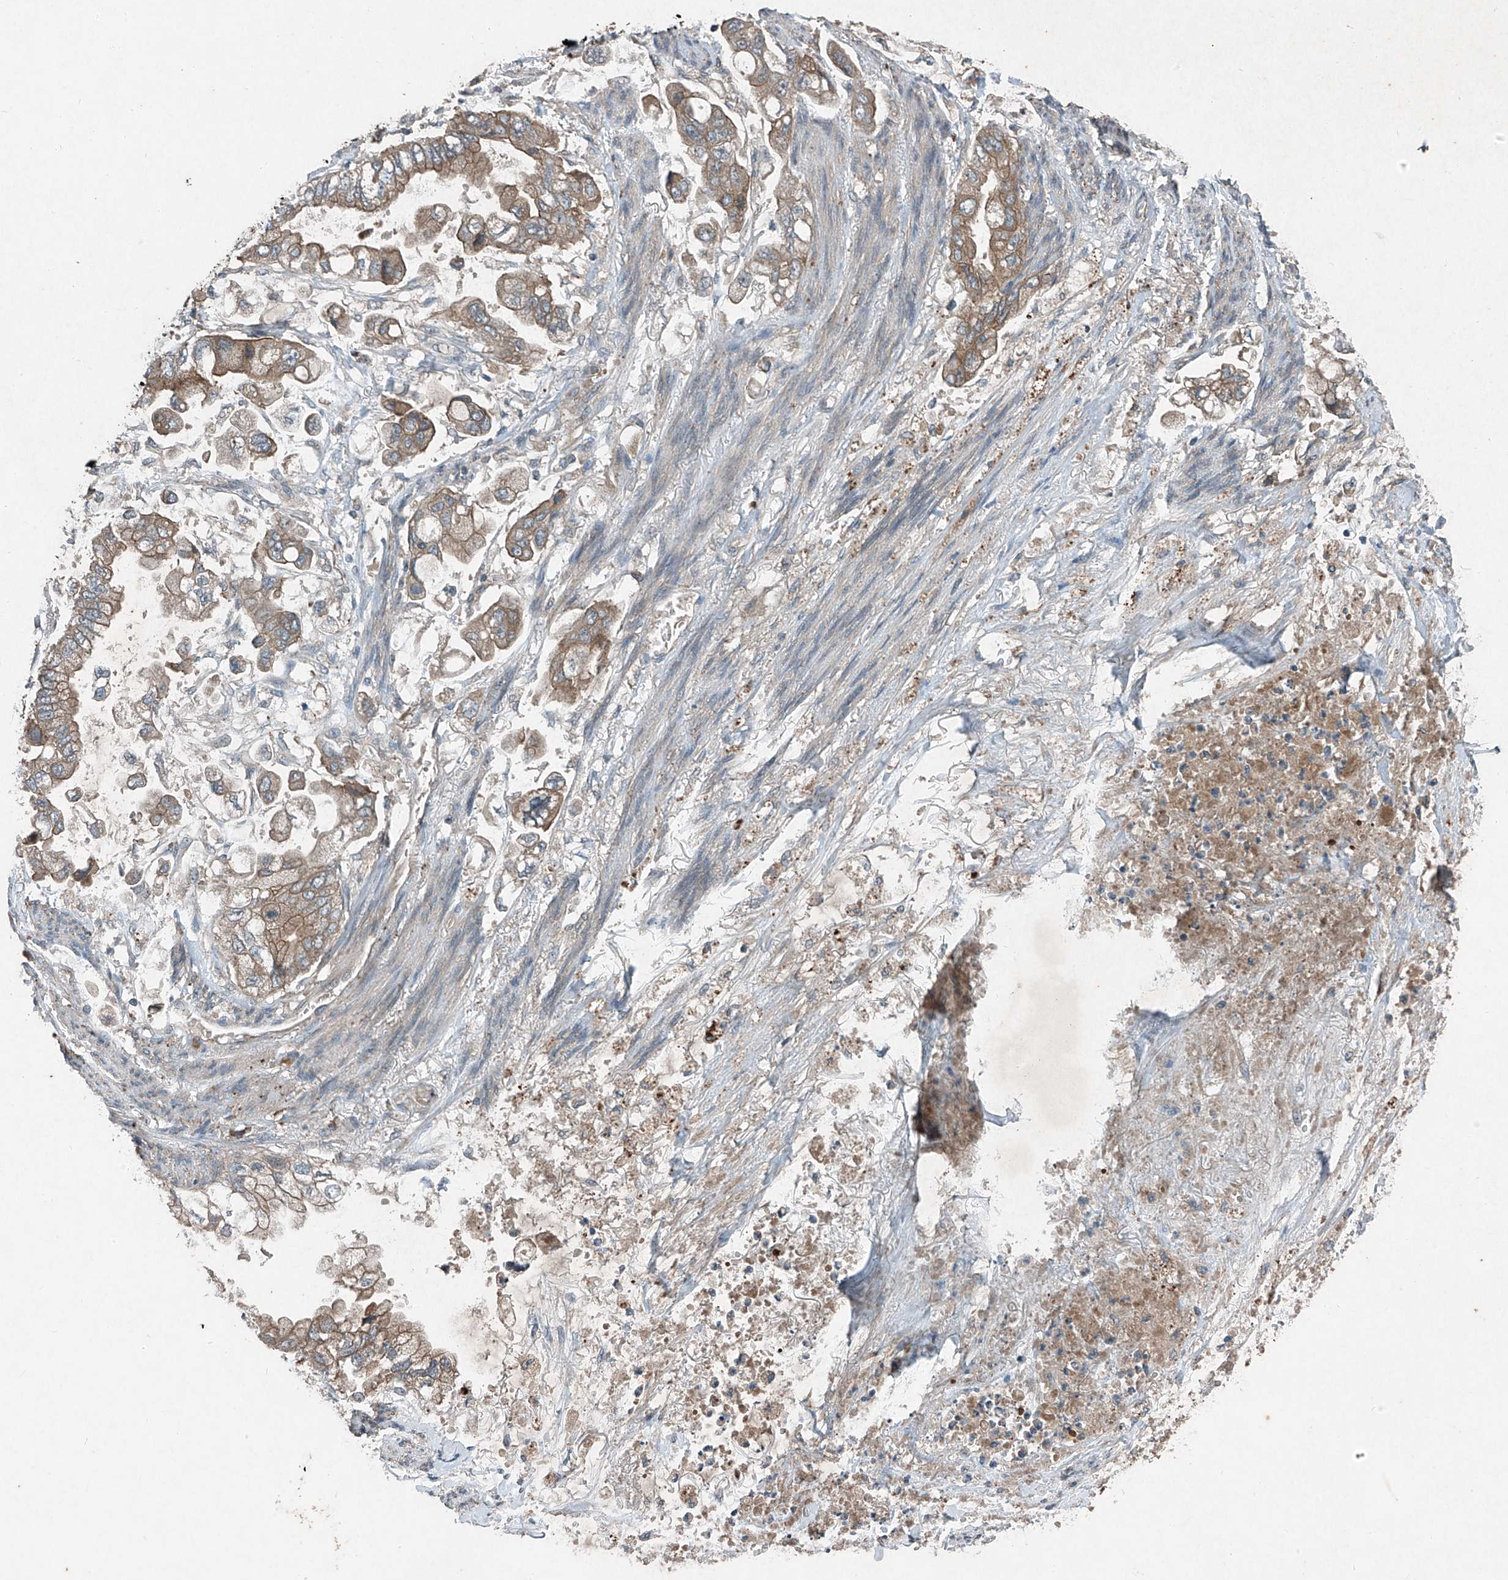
{"staining": {"intensity": "moderate", "quantity": ">75%", "location": "cytoplasmic/membranous"}, "tissue": "stomach cancer", "cell_type": "Tumor cells", "image_type": "cancer", "snomed": [{"axis": "morphology", "description": "Adenocarcinoma, NOS"}, {"axis": "topography", "description": "Stomach"}], "caption": "Protein analysis of stomach cancer tissue displays moderate cytoplasmic/membranous positivity in approximately >75% of tumor cells.", "gene": "FOXRED2", "patient": {"sex": "male", "age": 62}}